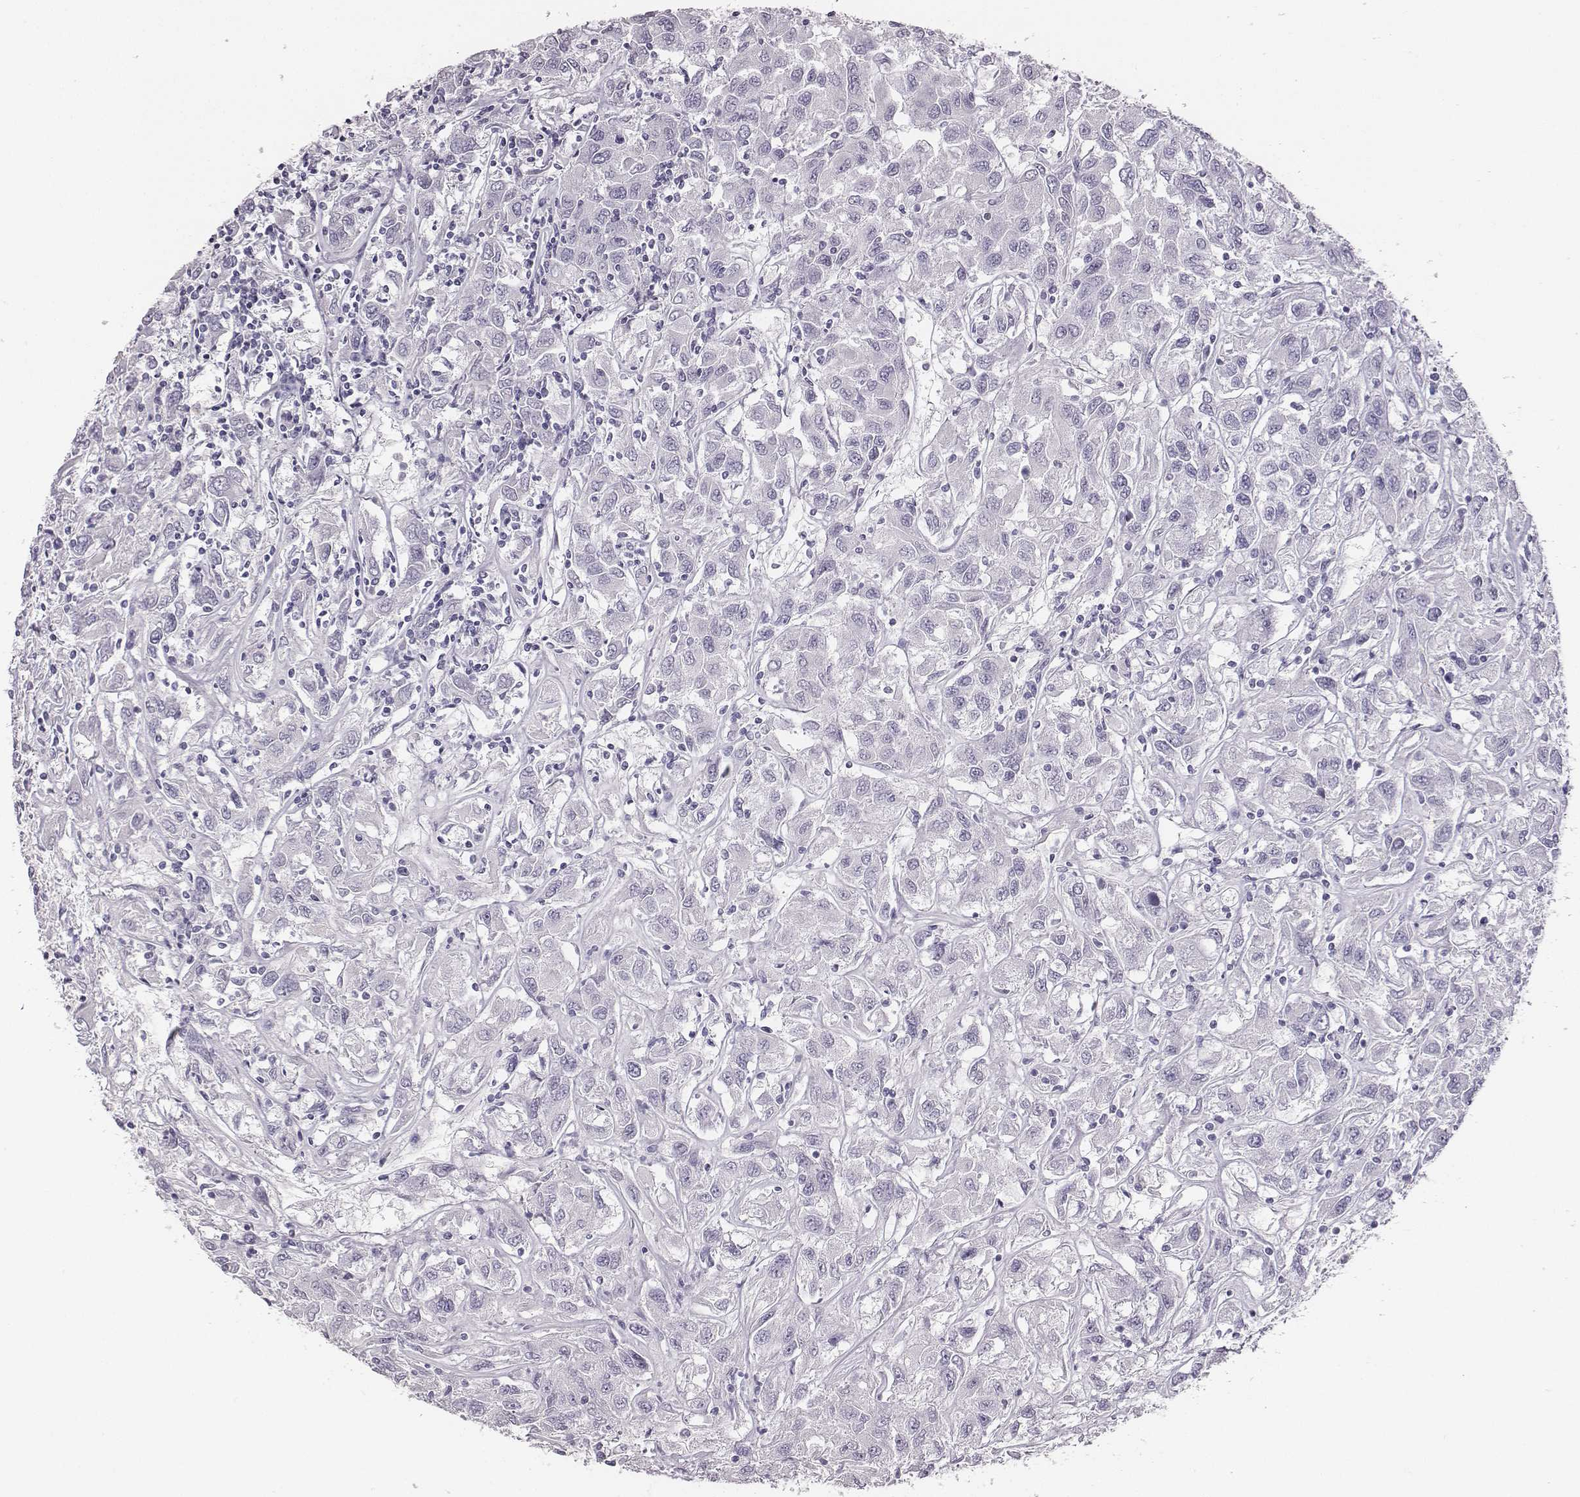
{"staining": {"intensity": "negative", "quantity": "none", "location": "none"}, "tissue": "renal cancer", "cell_type": "Tumor cells", "image_type": "cancer", "snomed": [{"axis": "morphology", "description": "Adenocarcinoma, NOS"}, {"axis": "topography", "description": "Kidney"}], "caption": "Tumor cells are negative for protein expression in human adenocarcinoma (renal).", "gene": "ADAM7", "patient": {"sex": "female", "age": 76}}